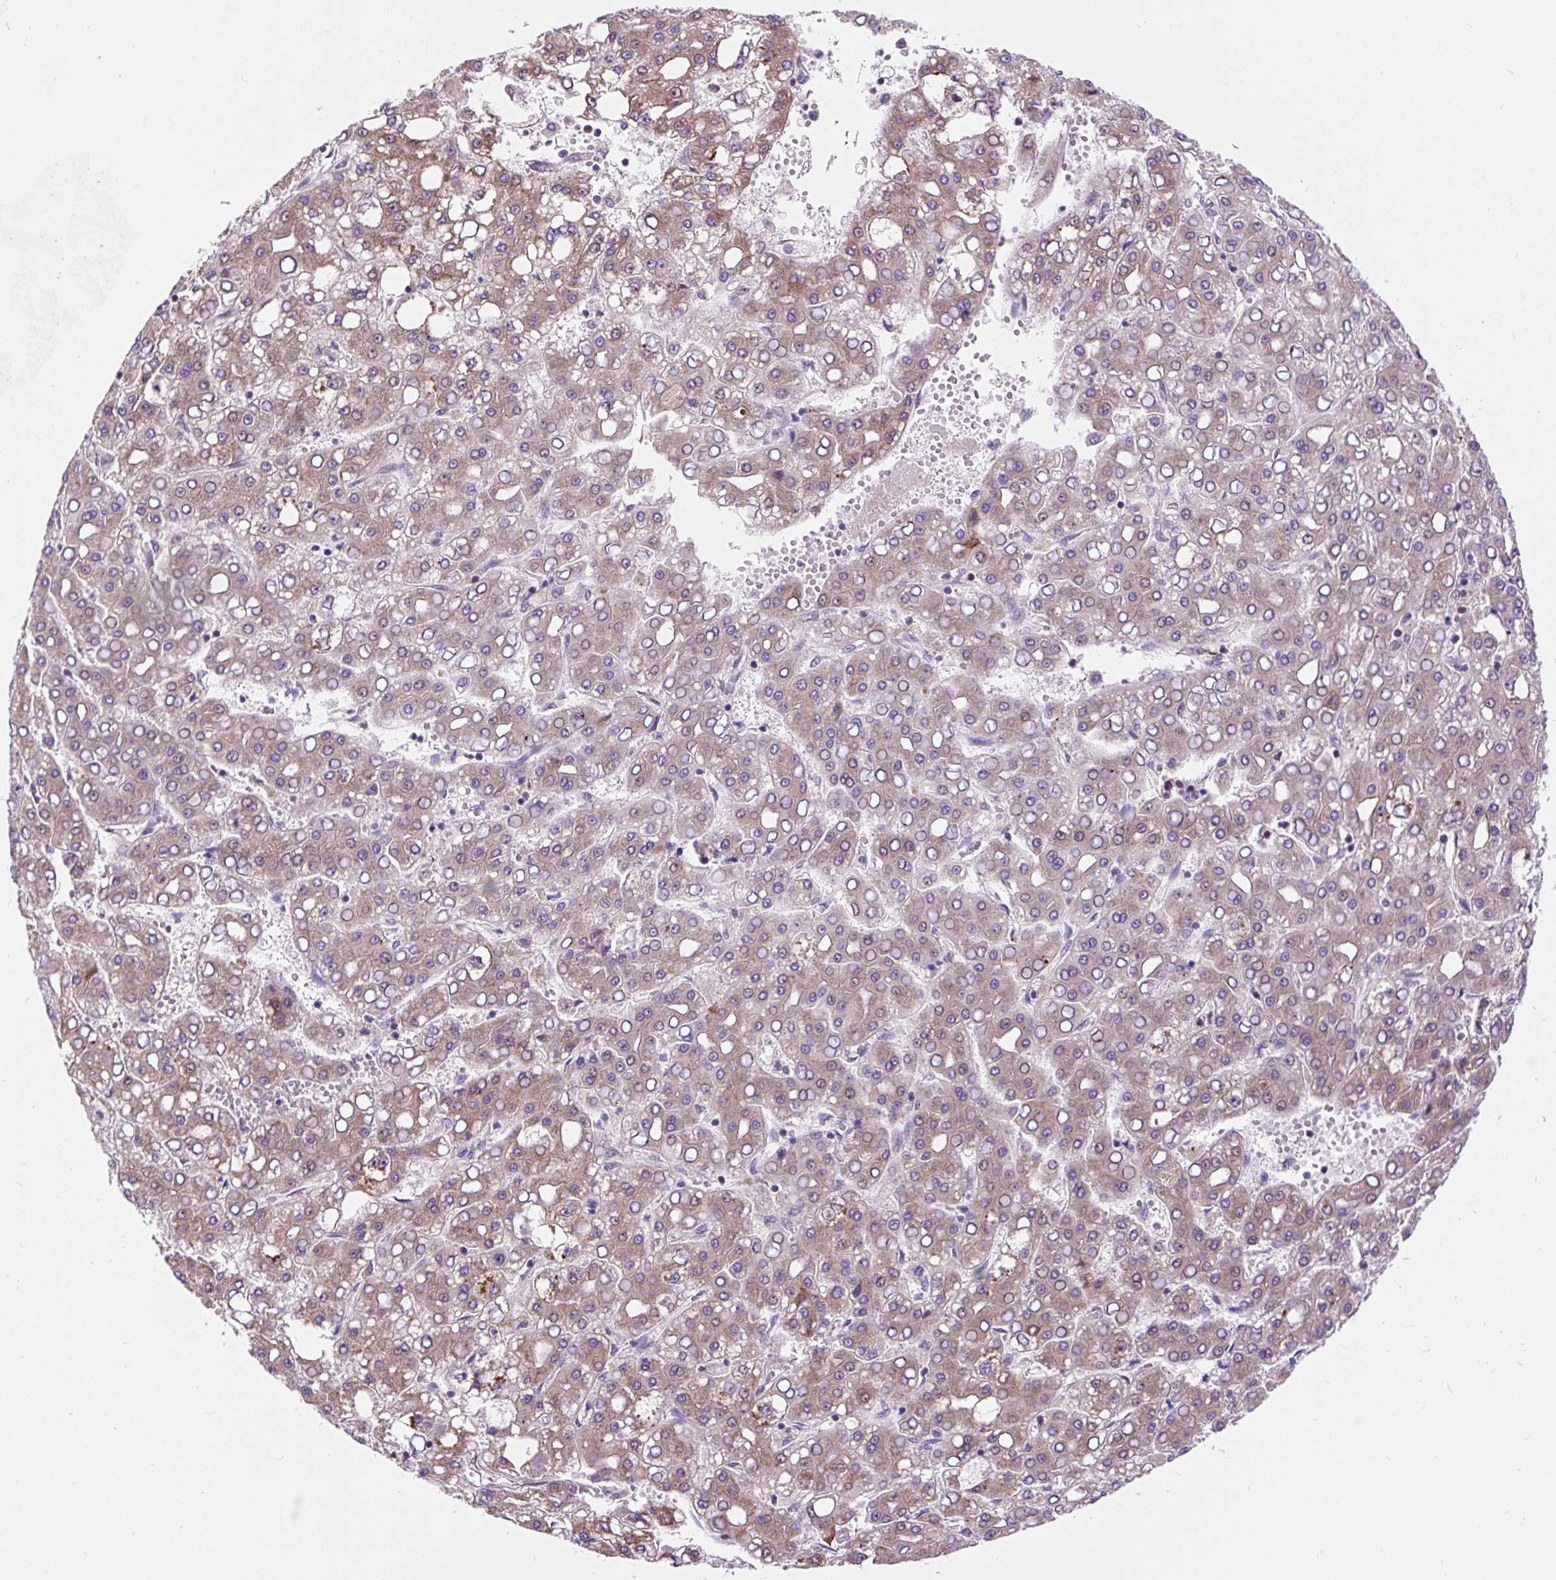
{"staining": {"intensity": "weak", "quantity": ">75%", "location": "cytoplasmic/membranous"}, "tissue": "liver cancer", "cell_type": "Tumor cells", "image_type": "cancer", "snomed": [{"axis": "morphology", "description": "Carcinoma, Hepatocellular, NOS"}, {"axis": "topography", "description": "Liver"}], "caption": "Immunohistochemical staining of human liver cancer exhibits weak cytoplasmic/membranous protein positivity in about >75% of tumor cells.", "gene": "CISD3", "patient": {"sex": "male", "age": 65}}